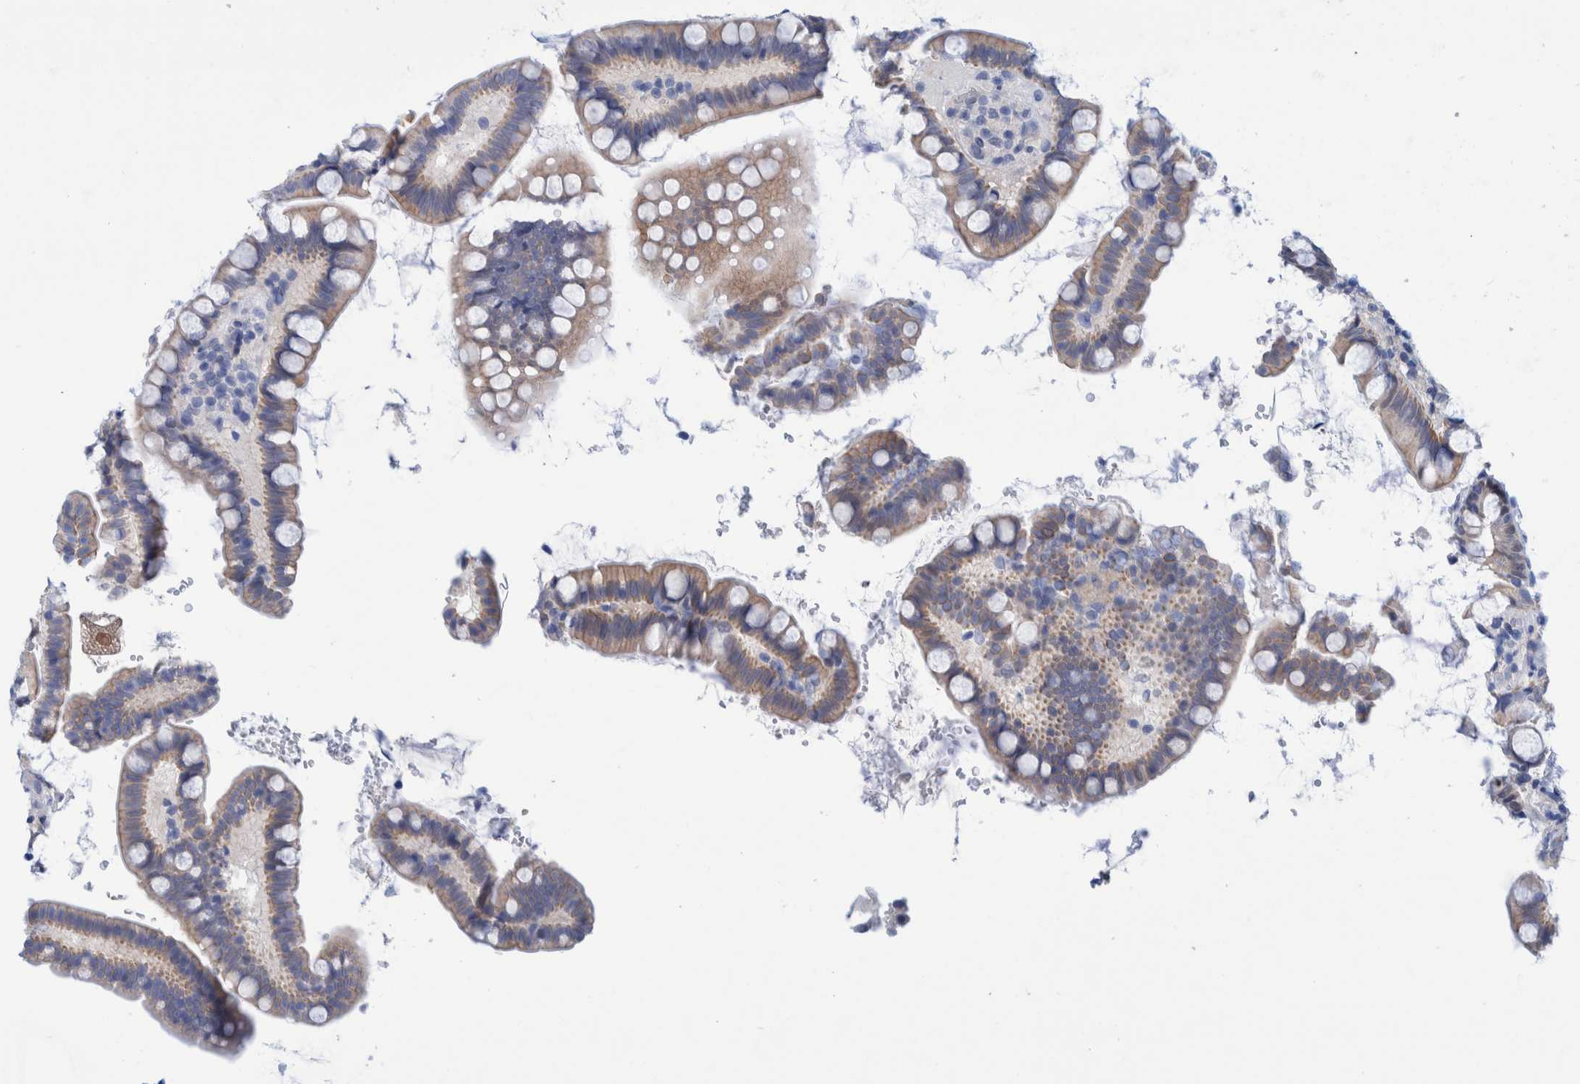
{"staining": {"intensity": "weak", "quantity": "25%-75%", "location": "cytoplasmic/membranous"}, "tissue": "small intestine", "cell_type": "Glandular cells", "image_type": "normal", "snomed": [{"axis": "morphology", "description": "Normal tissue, NOS"}, {"axis": "topography", "description": "Smooth muscle"}, {"axis": "topography", "description": "Small intestine"}], "caption": "Protein analysis of normal small intestine demonstrates weak cytoplasmic/membranous staining in approximately 25%-75% of glandular cells. Nuclei are stained in blue.", "gene": "PFAS", "patient": {"sex": "female", "age": 84}}